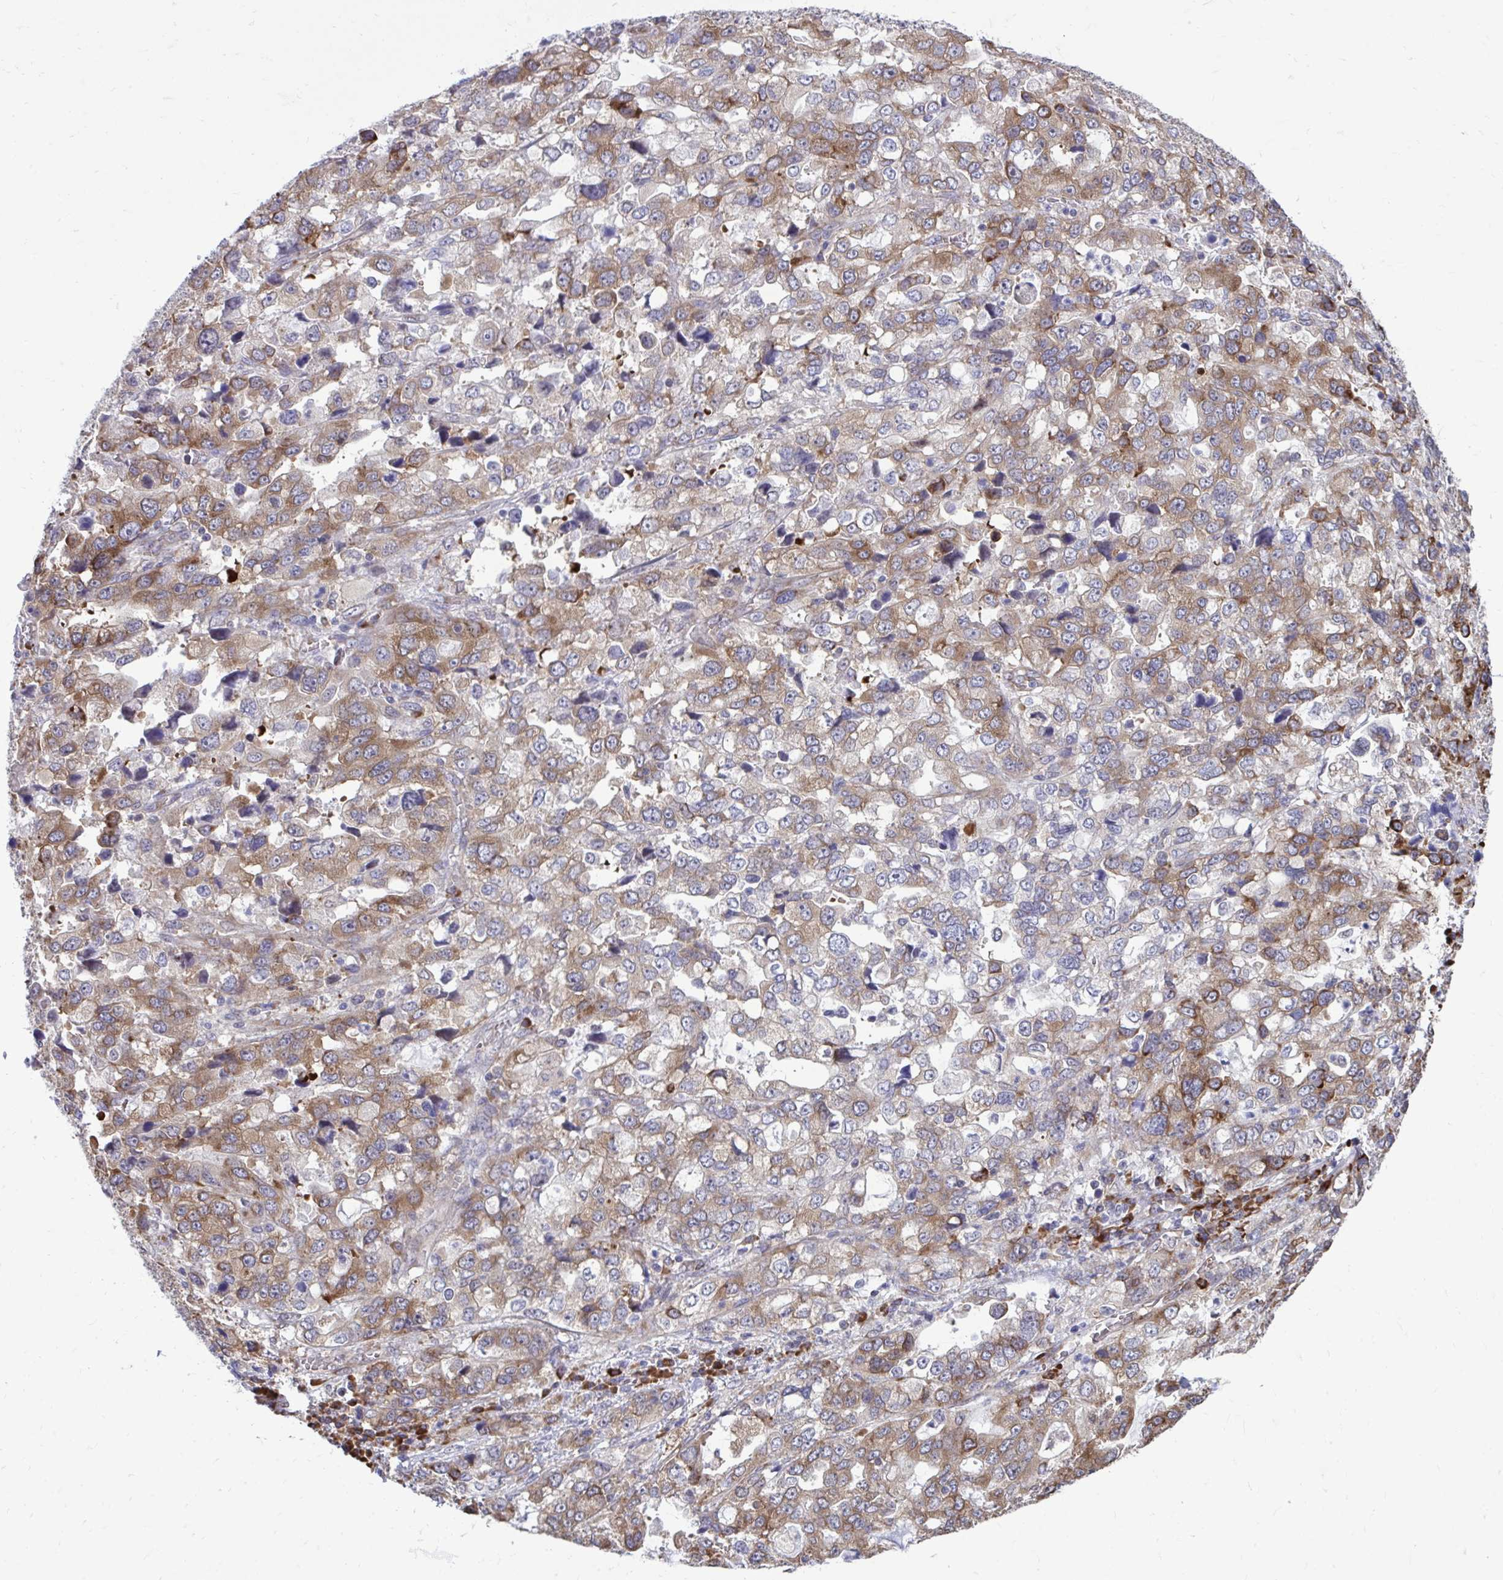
{"staining": {"intensity": "moderate", "quantity": "25%-75%", "location": "cytoplasmic/membranous"}, "tissue": "stomach cancer", "cell_type": "Tumor cells", "image_type": "cancer", "snomed": [{"axis": "morphology", "description": "Adenocarcinoma, NOS"}, {"axis": "topography", "description": "Stomach, upper"}], "caption": "Brown immunohistochemical staining in human stomach cancer shows moderate cytoplasmic/membranous positivity in approximately 25%-75% of tumor cells. (DAB (3,3'-diaminobenzidine) IHC, brown staining for protein, blue staining for nuclei).", "gene": "SELENON", "patient": {"sex": "female", "age": 81}}